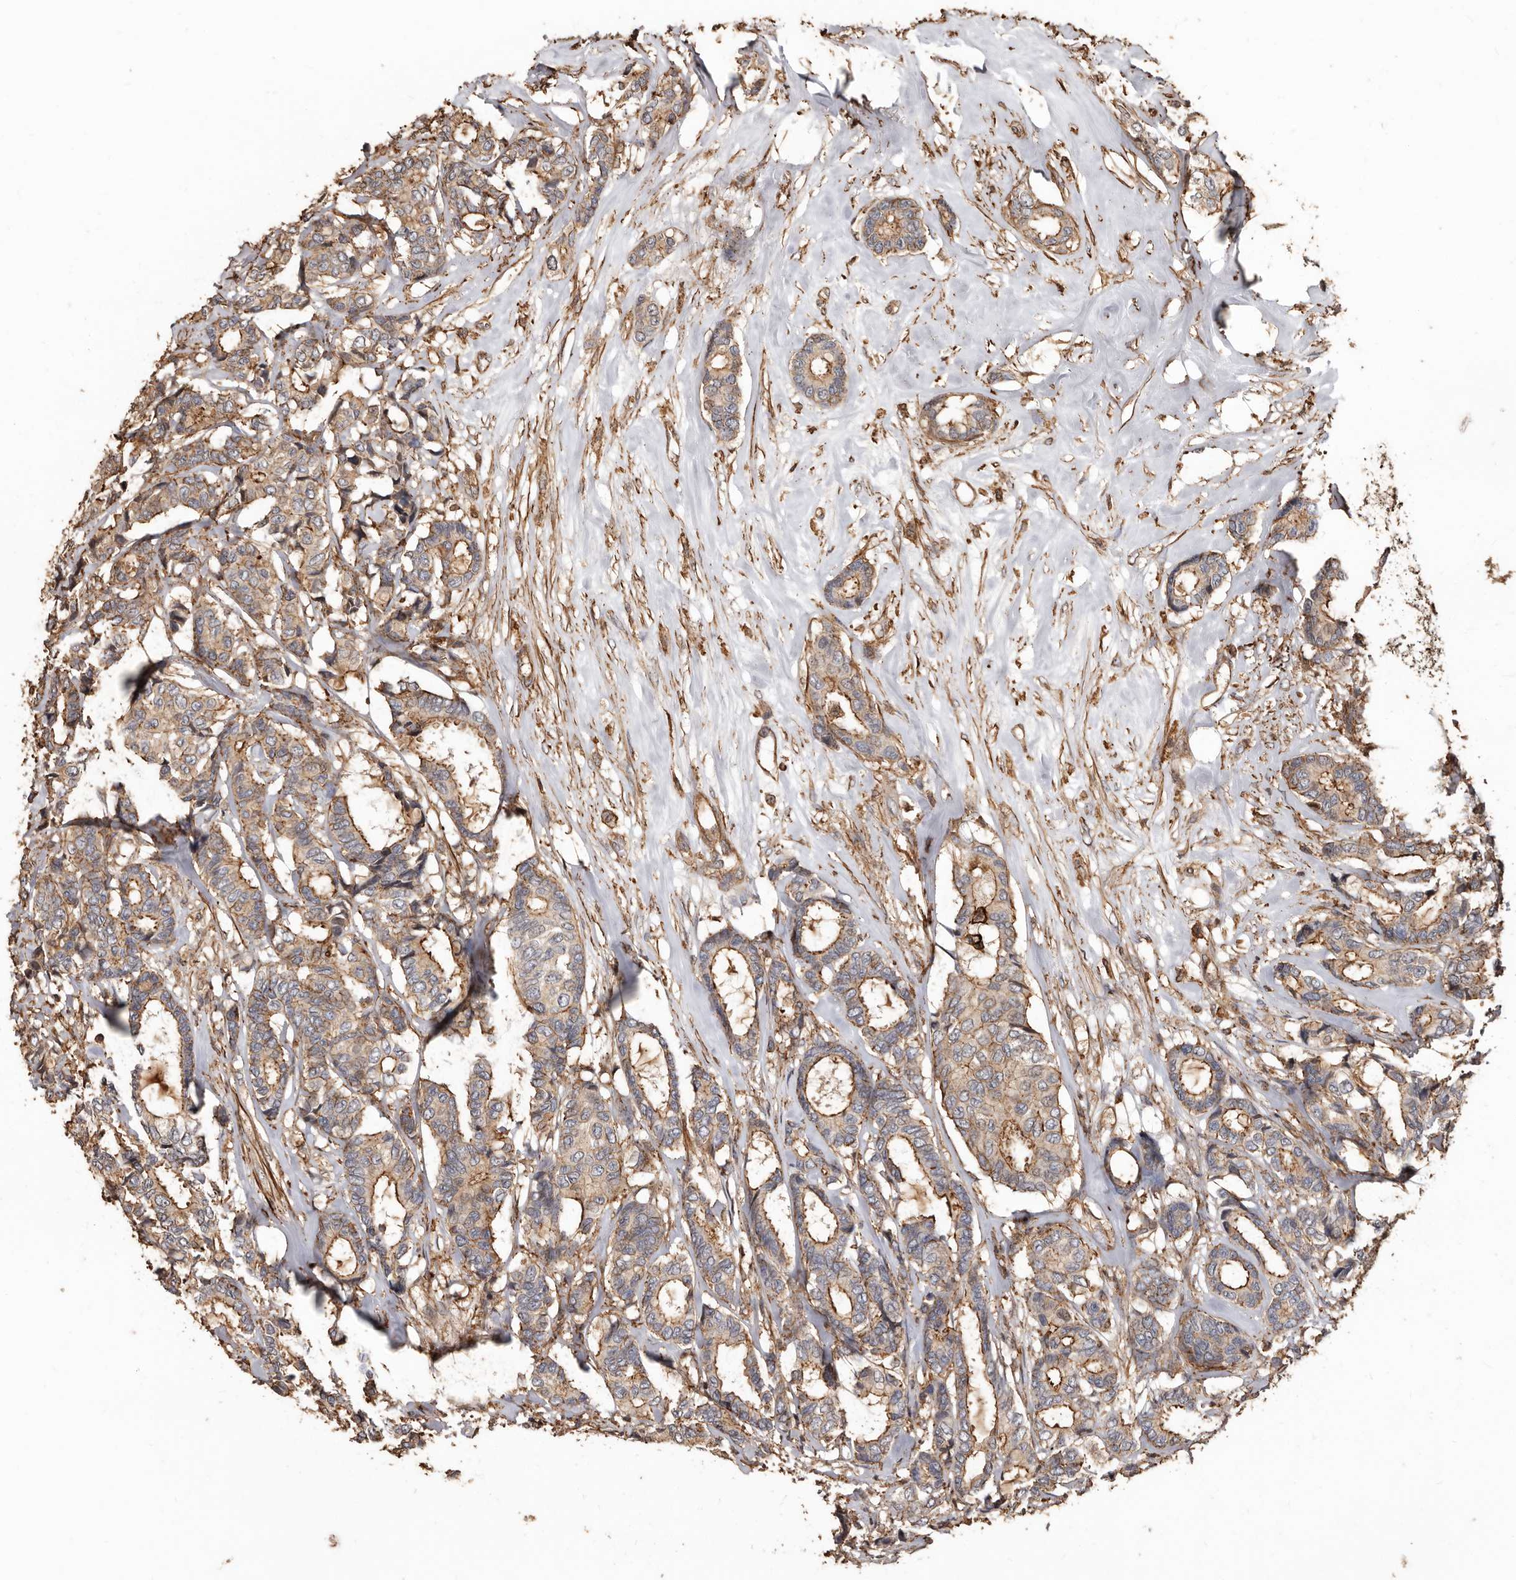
{"staining": {"intensity": "weak", "quantity": ">75%", "location": "cytoplasmic/membranous"}, "tissue": "breast cancer", "cell_type": "Tumor cells", "image_type": "cancer", "snomed": [{"axis": "morphology", "description": "Duct carcinoma"}, {"axis": "topography", "description": "Breast"}], "caption": "Breast cancer (intraductal carcinoma) stained for a protein reveals weak cytoplasmic/membranous positivity in tumor cells. The staining is performed using DAB brown chromogen to label protein expression. The nuclei are counter-stained blue using hematoxylin.", "gene": "GSK3A", "patient": {"sex": "female", "age": 87}}